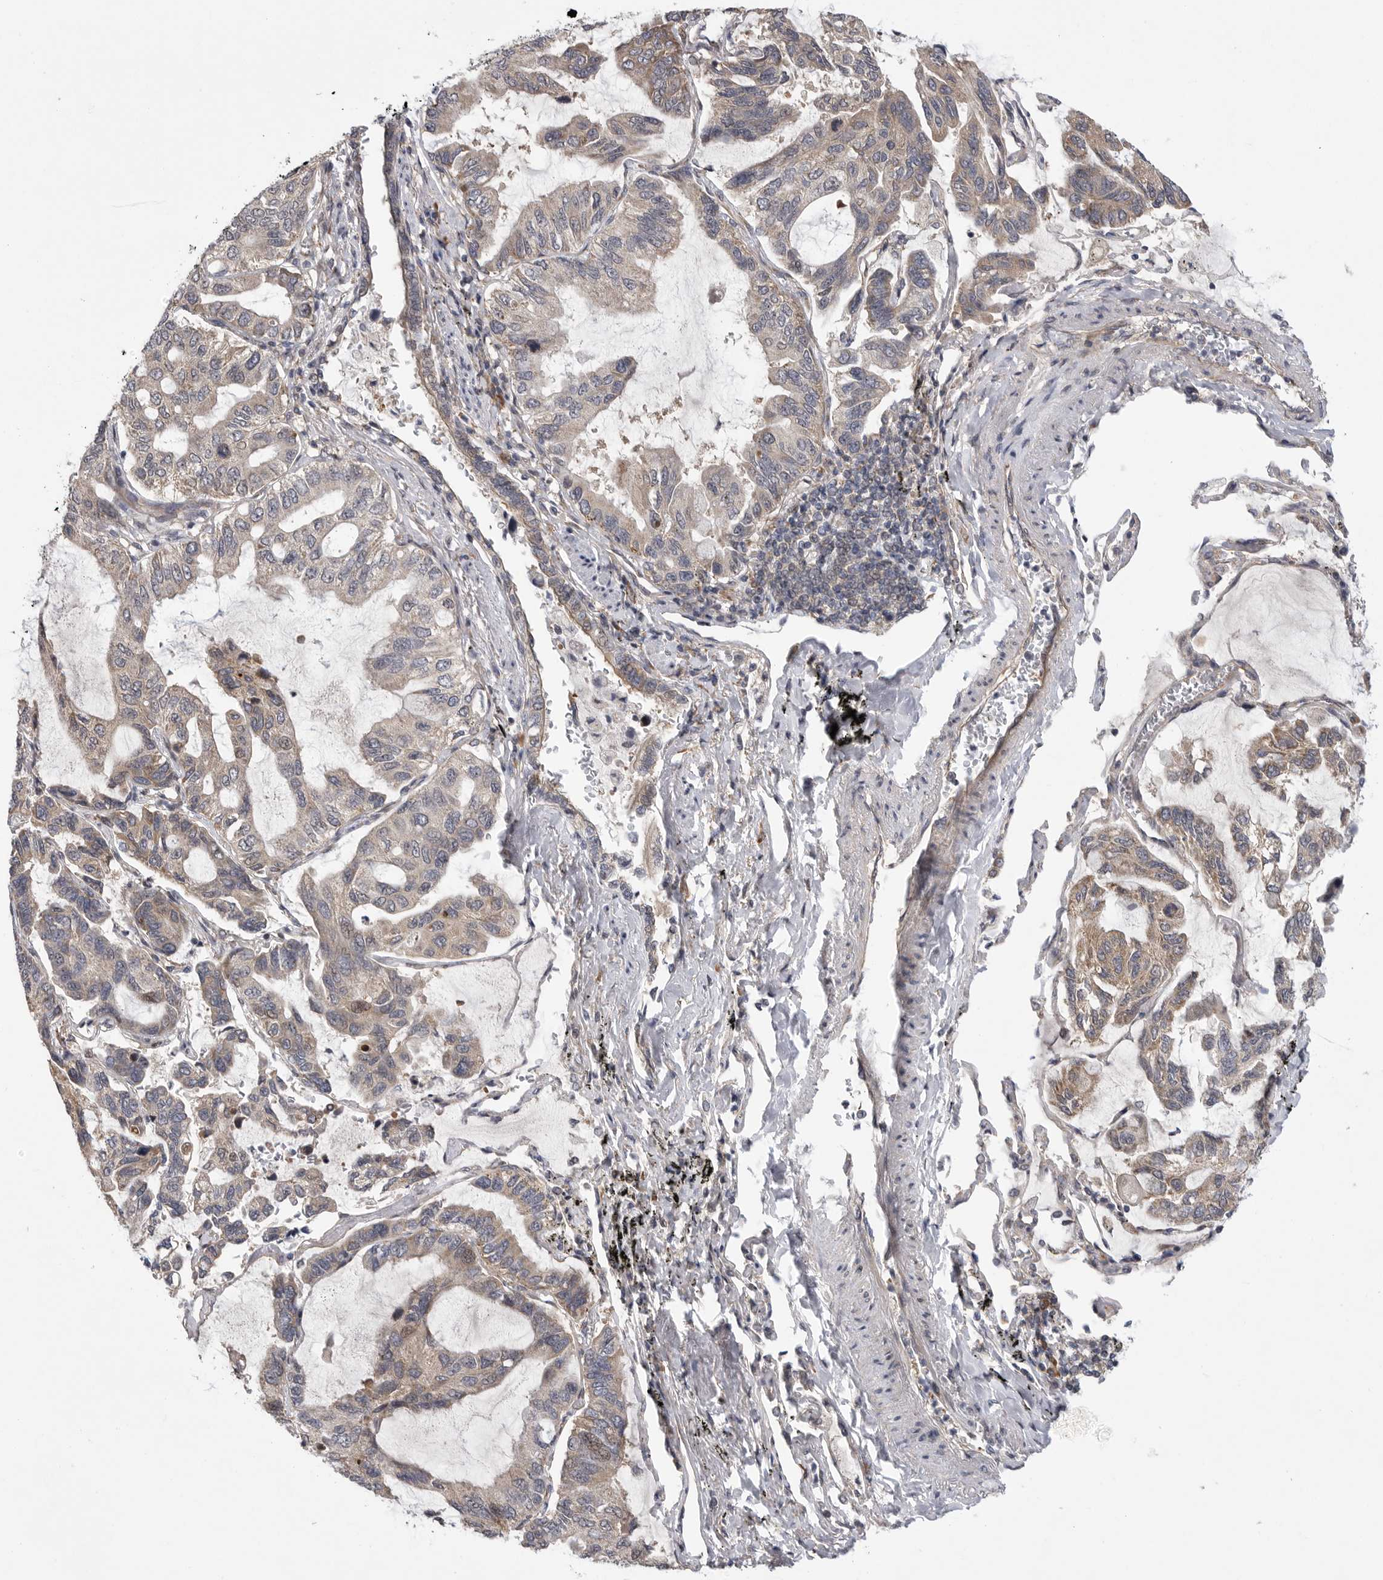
{"staining": {"intensity": "weak", "quantity": ">75%", "location": "cytoplasmic/membranous"}, "tissue": "lung cancer", "cell_type": "Tumor cells", "image_type": "cancer", "snomed": [{"axis": "morphology", "description": "Adenocarcinoma, NOS"}, {"axis": "topography", "description": "Lung"}], "caption": "Lung adenocarcinoma tissue reveals weak cytoplasmic/membranous expression in about >75% of tumor cells", "gene": "FBXO43", "patient": {"sex": "male", "age": 64}}